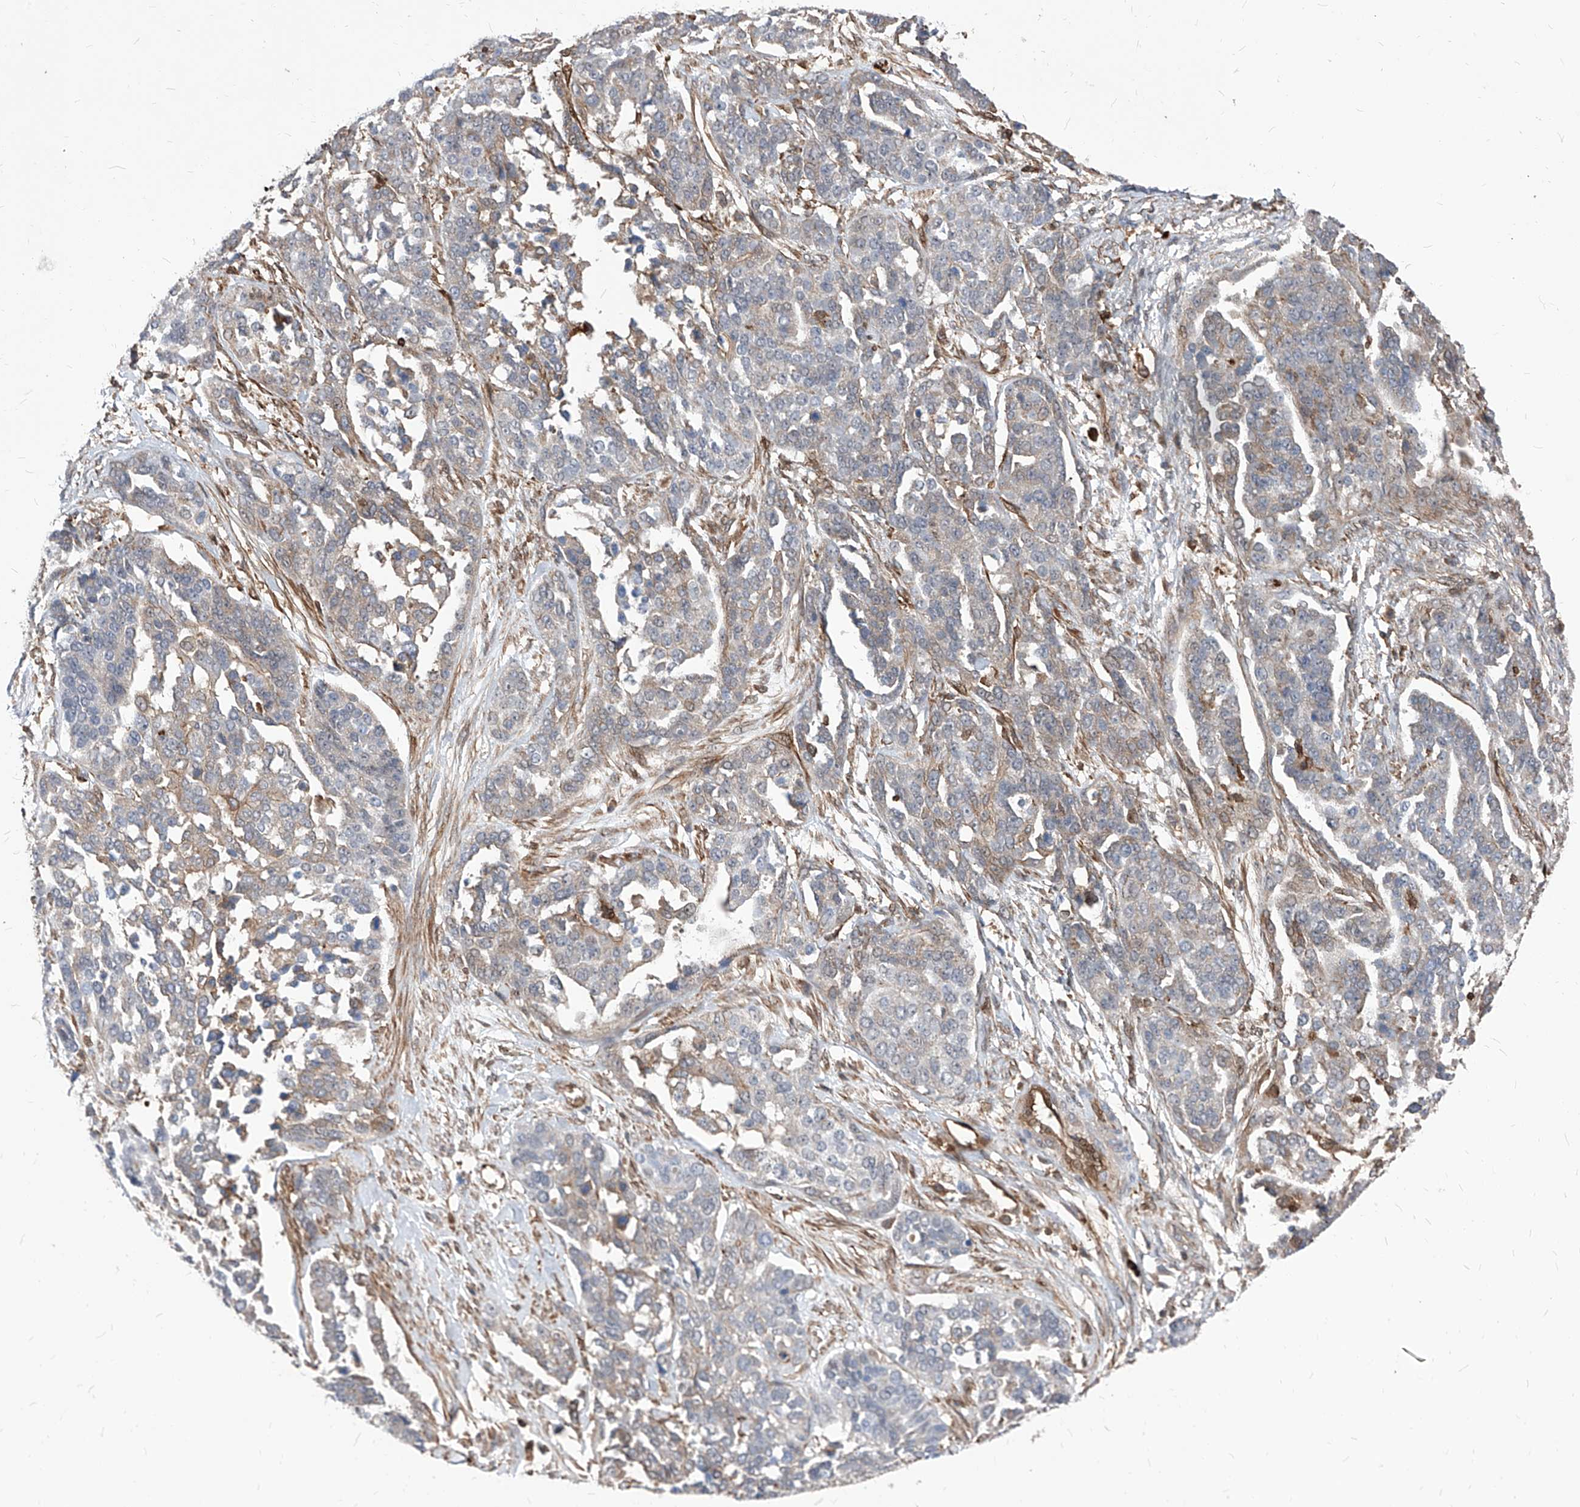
{"staining": {"intensity": "negative", "quantity": "none", "location": "none"}, "tissue": "ovarian cancer", "cell_type": "Tumor cells", "image_type": "cancer", "snomed": [{"axis": "morphology", "description": "Cystadenocarcinoma, serous, NOS"}, {"axis": "topography", "description": "Ovary"}], "caption": "Immunohistochemistry (IHC) micrograph of ovarian serous cystadenocarcinoma stained for a protein (brown), which displays no staining in tumor cells.", "gene": "ABRACL", "patient": {"sex": "female", "age": 44}}